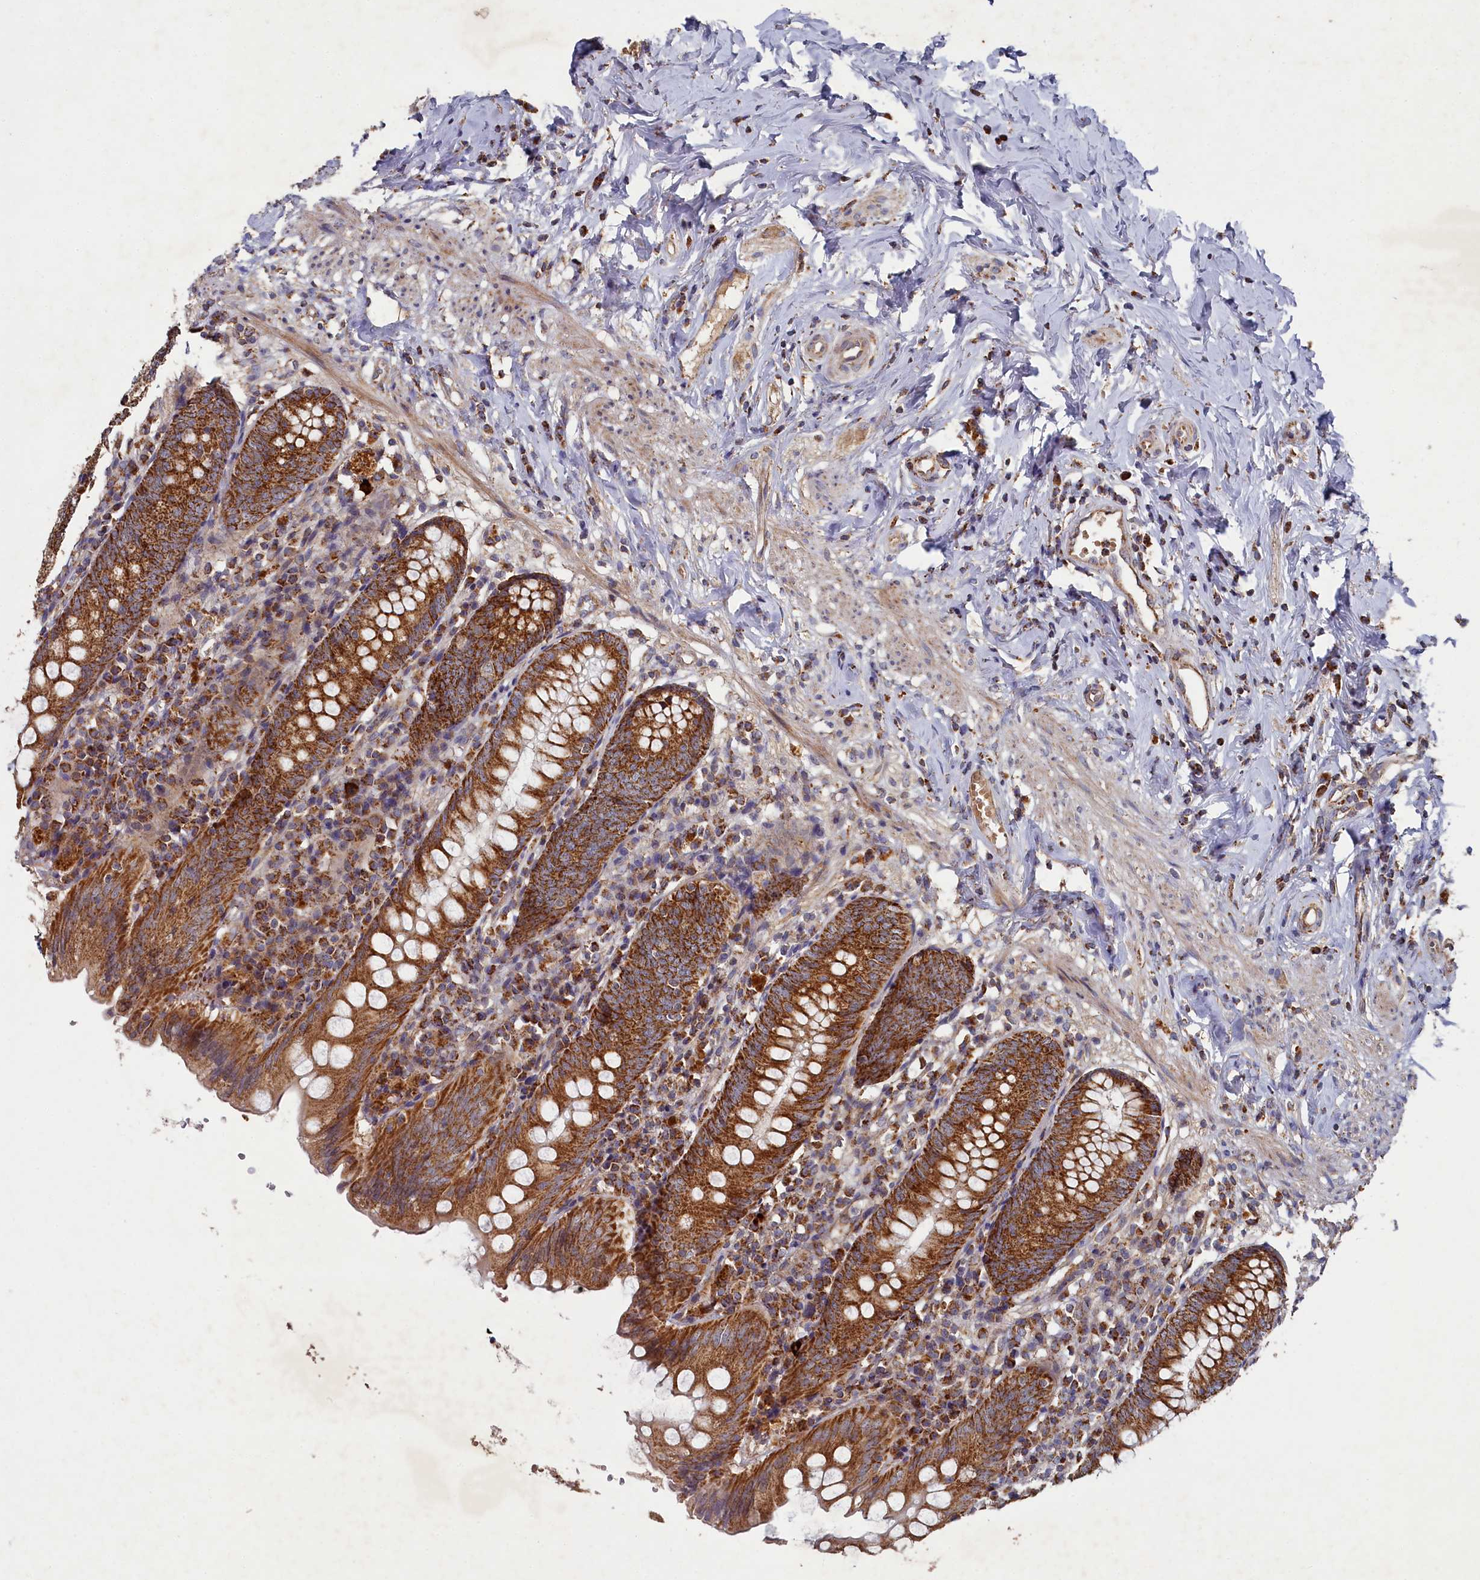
{"staining": {"intensity": "strong", "quantity": ">75%", "location": "cytoplasmic/membranous"}, "tissue": "appendix", "cell_type": "Glandular cells", "image_type": "normal", "snomed": [{"axis": "morphology", "description": "Normal tissue, NOS"}, {"axis": "topography", "description": "Appendix"}], "caption": "Brown immunohistochemical staining in normal appendix shows strong cytoplasmic/membranous expression in approximately >75% of glandular cells.", "gene": "HAUS2", "patient": {"sex": "female", "age": 54}}